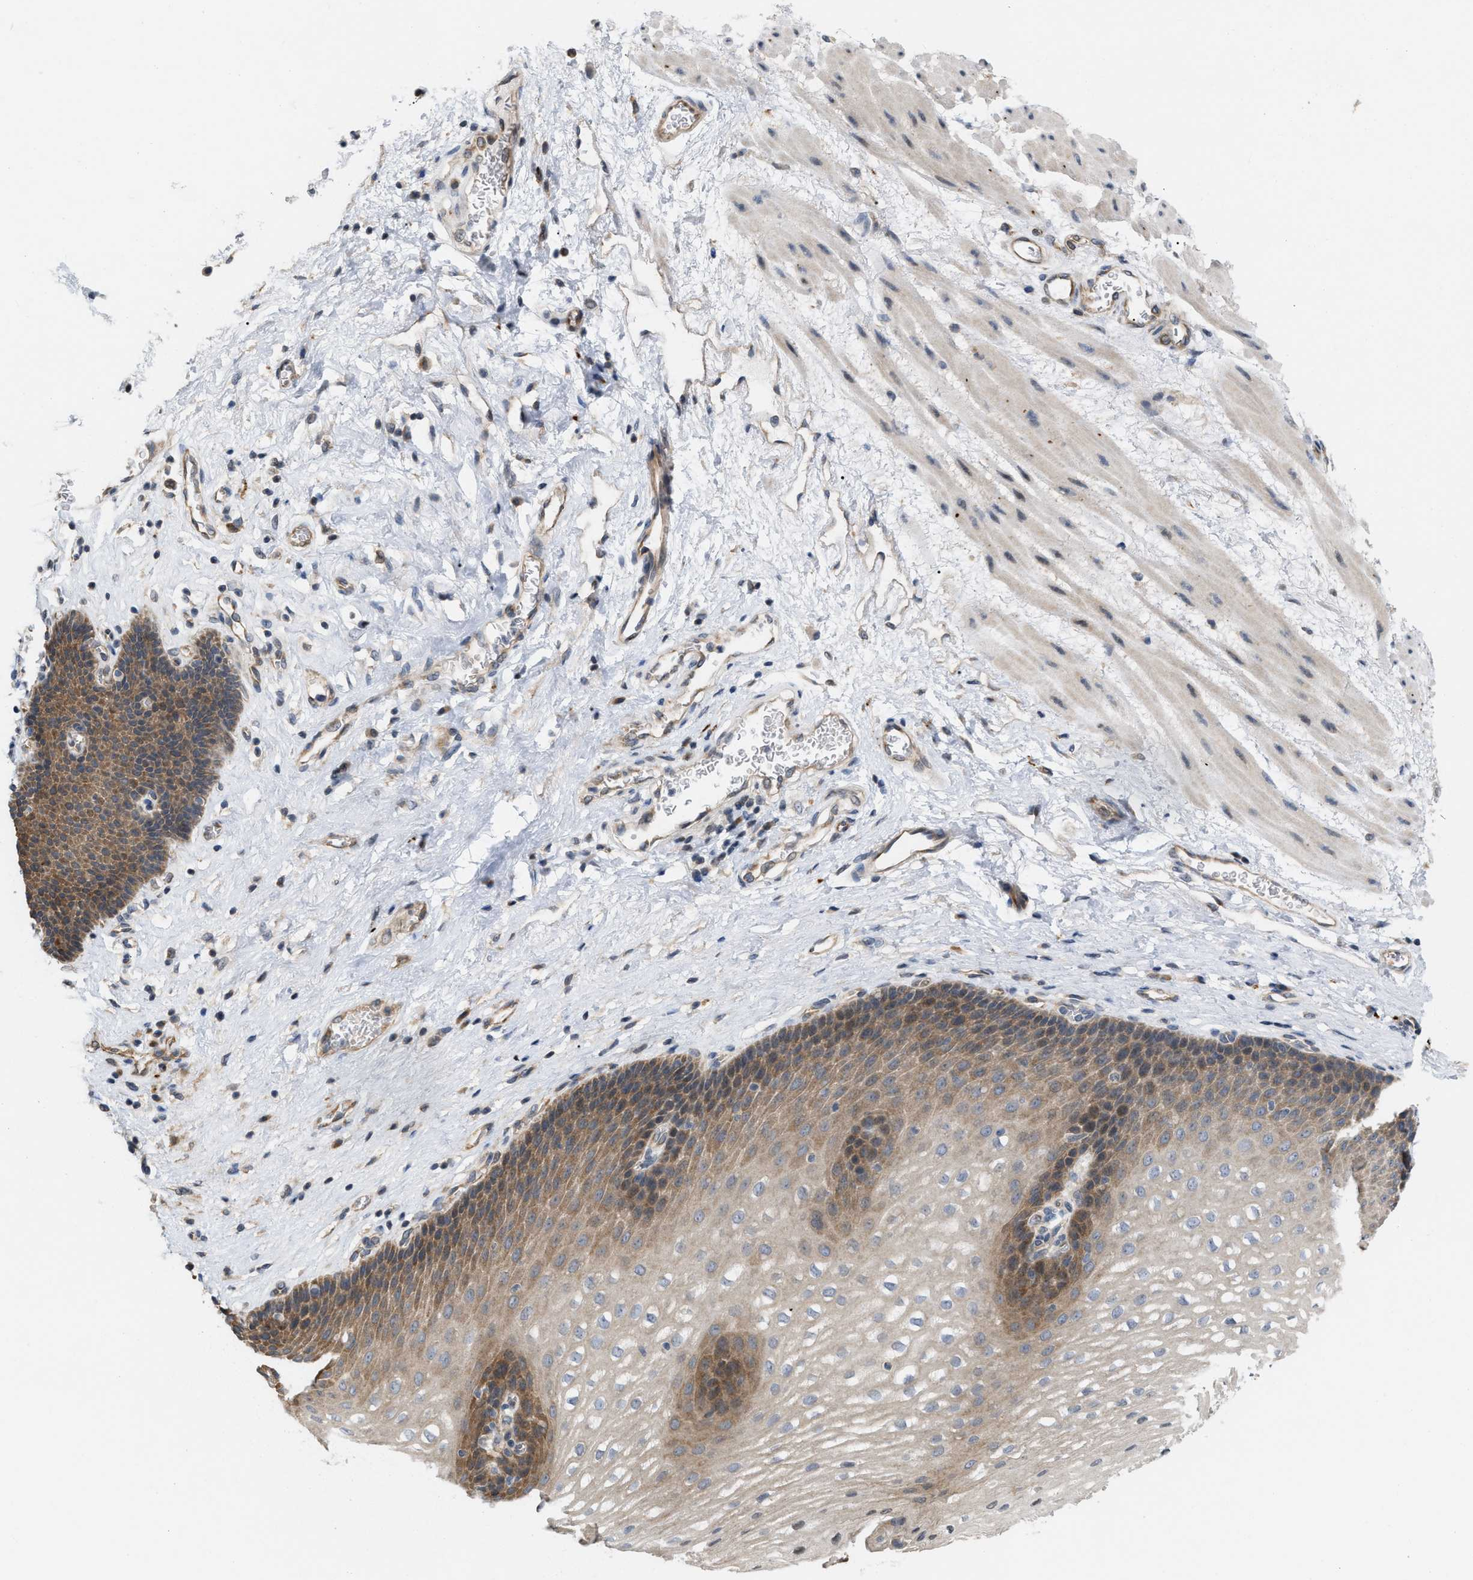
{"staining": {"intensity": "moderate", "quantity": ">75%", "location": "cytoplasmic/membranous"}, "tissue": "esophagus", "cell_type": "Squamous epithelial cells", "image_type": "normal", "snomed": [{"axis": "morphology", "description": "Normal tissue, NOS"}, {"axis": "topography", "description": "Esophagus"}], "caption": "Brown immunohistochemical staining in unremarkable esophagus shows moderate cytoplasmic/membranous positivity in approximately >75% of squamous epithelial cells. (Brightfield microscopy of DAB IHC at high magnification).", "gene": "CSNK1A1", "patient": {"sex": "male", "age": 48}}